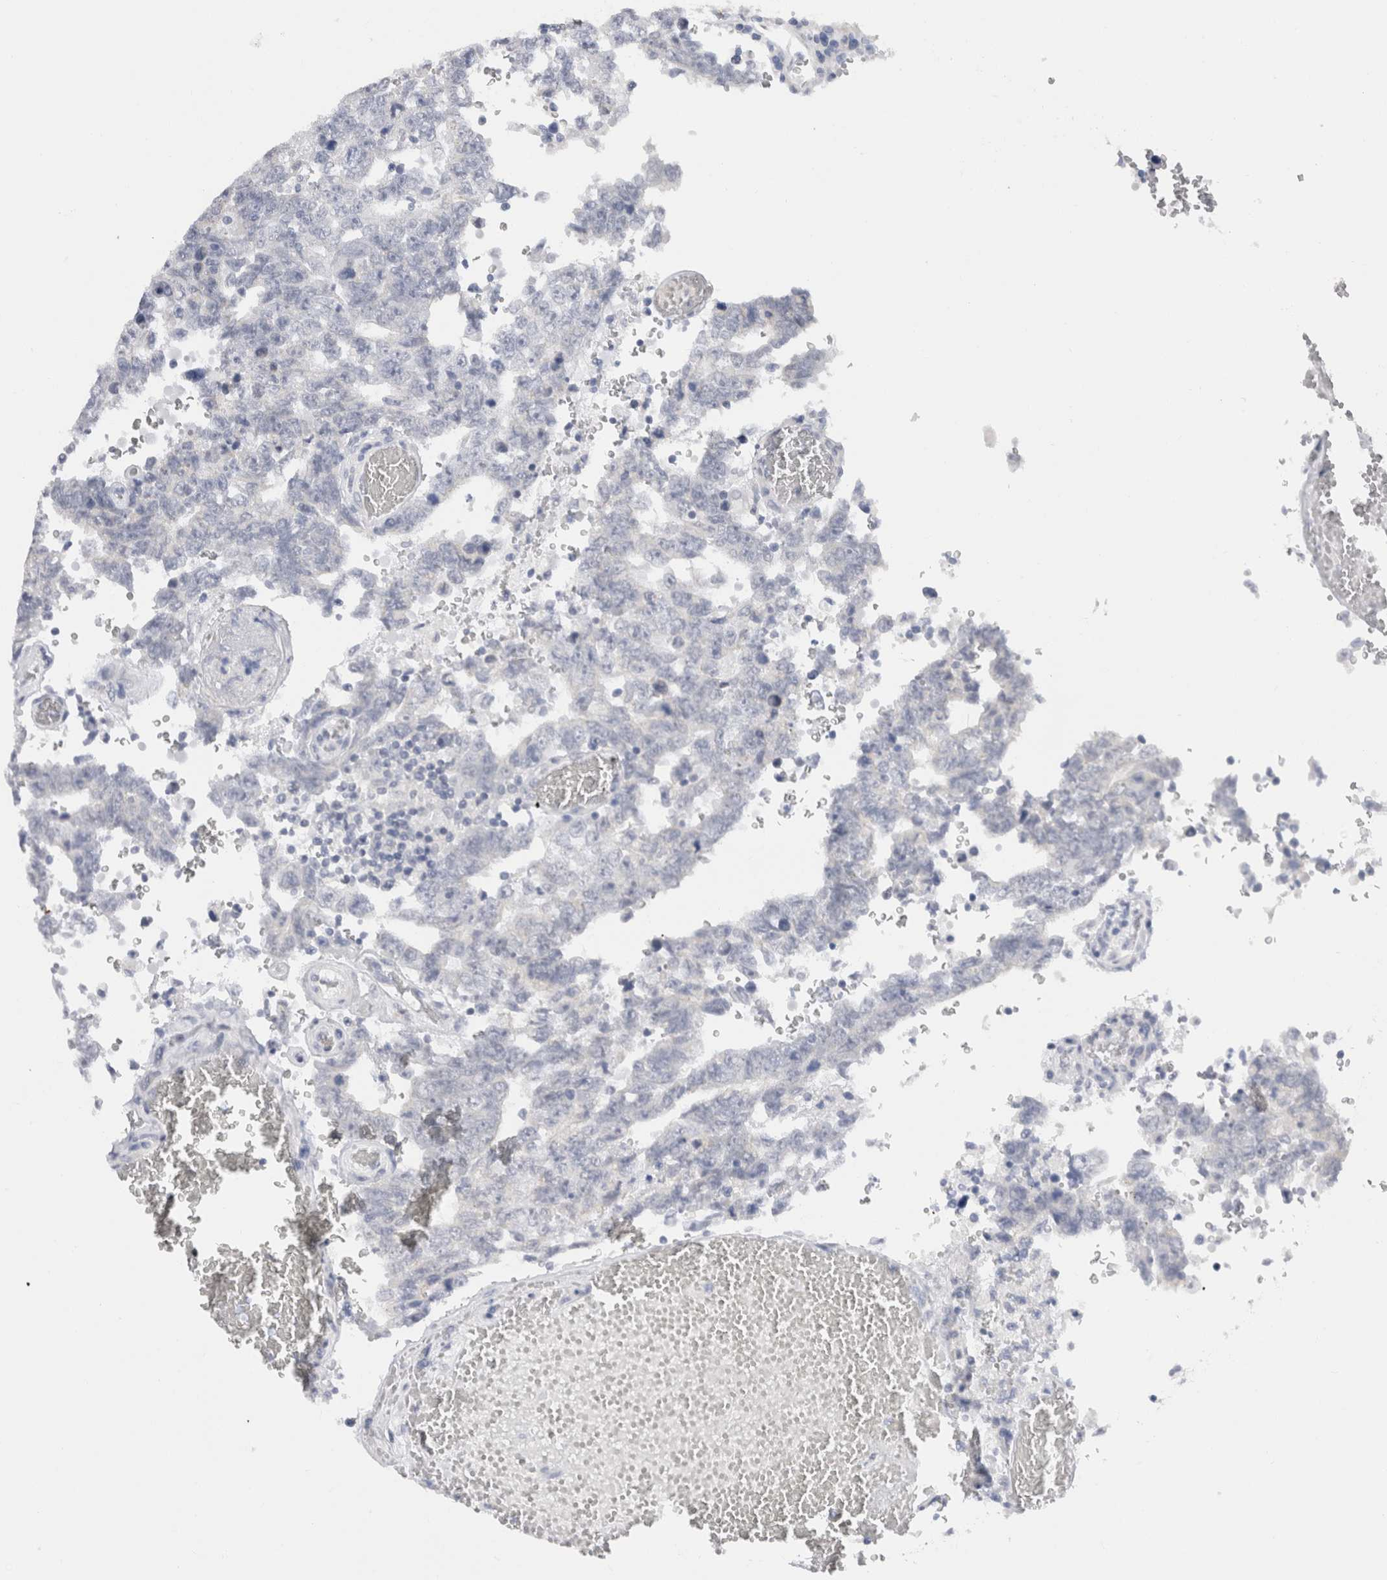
{"staining": {"intensity": "negative", "quantity": "none", "location": "none"}, "tissue": "testis cancer", "cell_type": "Tumor cells", "image_type": "cancer", "snomed": [{"axis": "morphology", "description": "Carcinoma, Embryonal, NOS"}, {"axis": "topography", "description": "Testis"}], "caption": "Image shows no protein positivity in tumor cells of testis embryonal carcinoma tissue.", "gene": "C9orf50", "patient": {"sex": "male", "age": 26}}